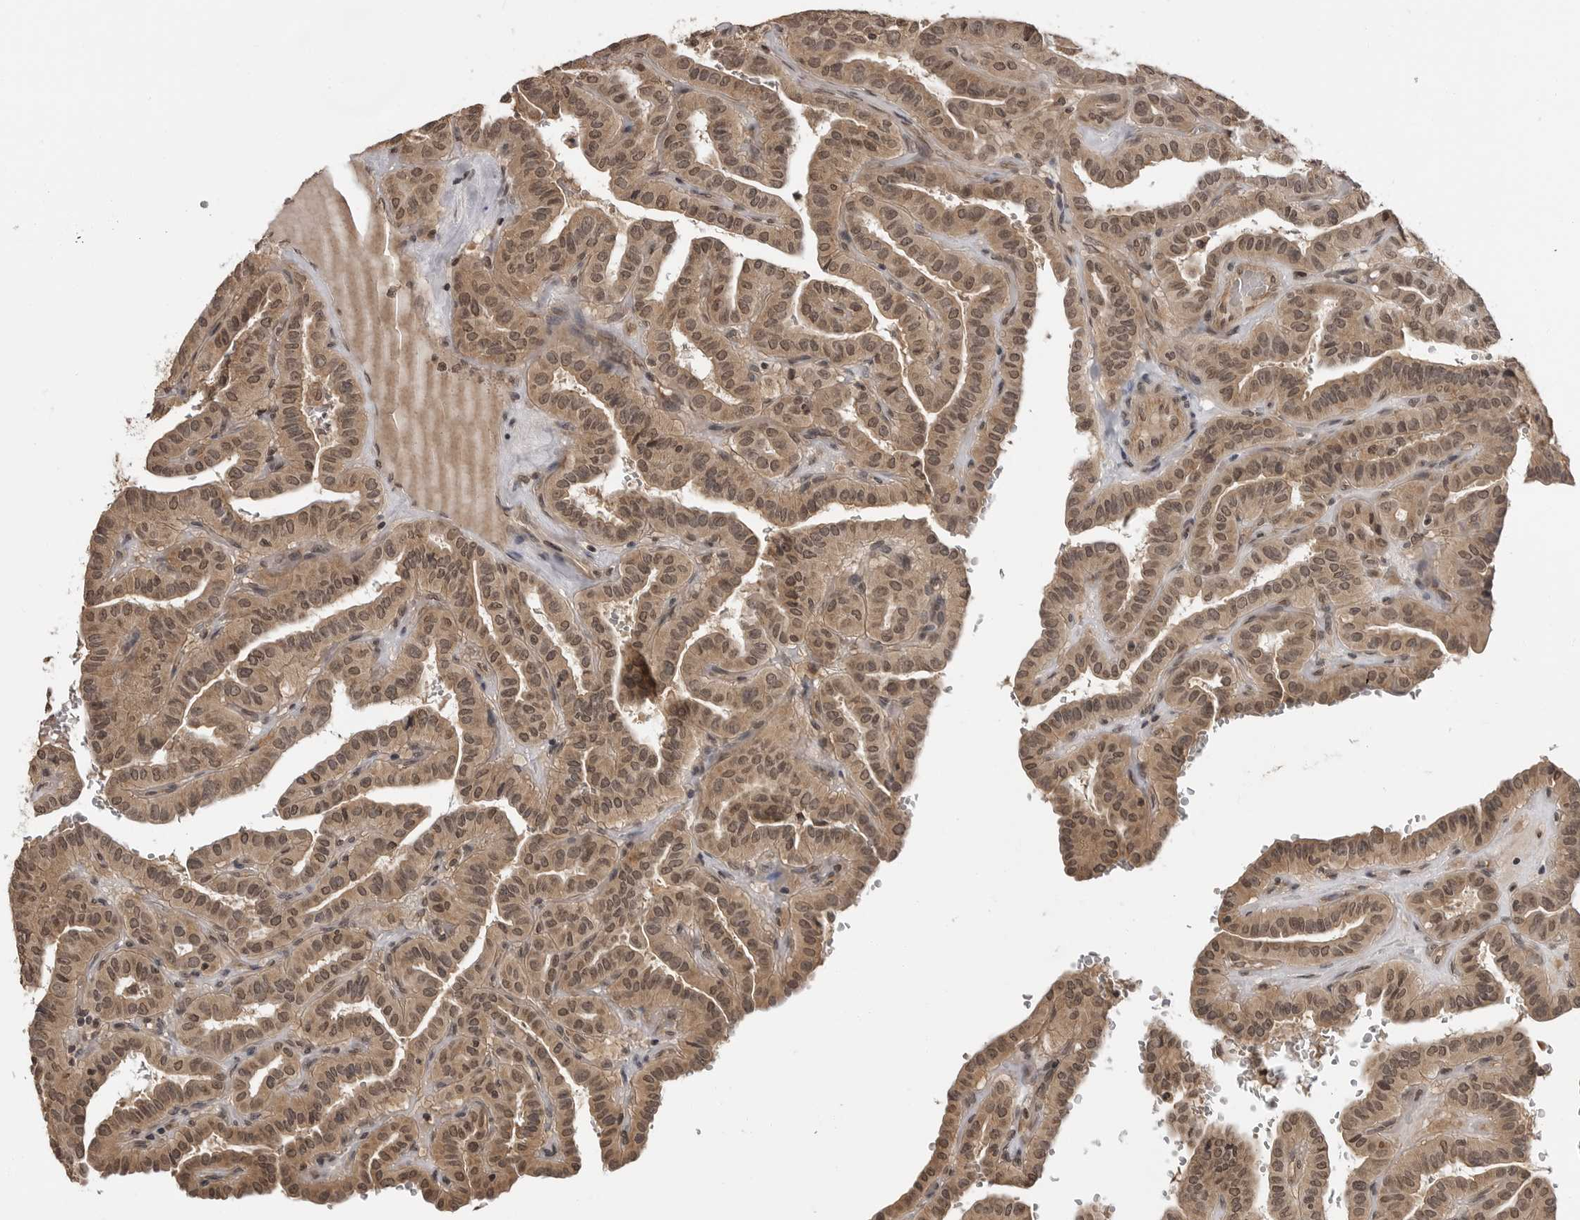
{"staining": {"intensity": "moderate", "quantity": ">75%", "location": "cytoplasmic/membranous,nuclear"}, "tissue": "thyroid cancer", "cell_type": "Tumor cells", "image_type": "cancer", "snomed": [{"axis": "morphology", "description": "Papillary adenocarcinoma, NOS"}, {"axis": "topography", "description": "Thyroid gland"}], "caption": "Papillary adenocarcinoma (thyroid) stained for a protein (brown) displays moderate cytoplasmic/membranous and nuclear positive expression in approximately >75% of tumor cells.", "gene": "IL24", "patient": {"sex": "male", "age": 77}}